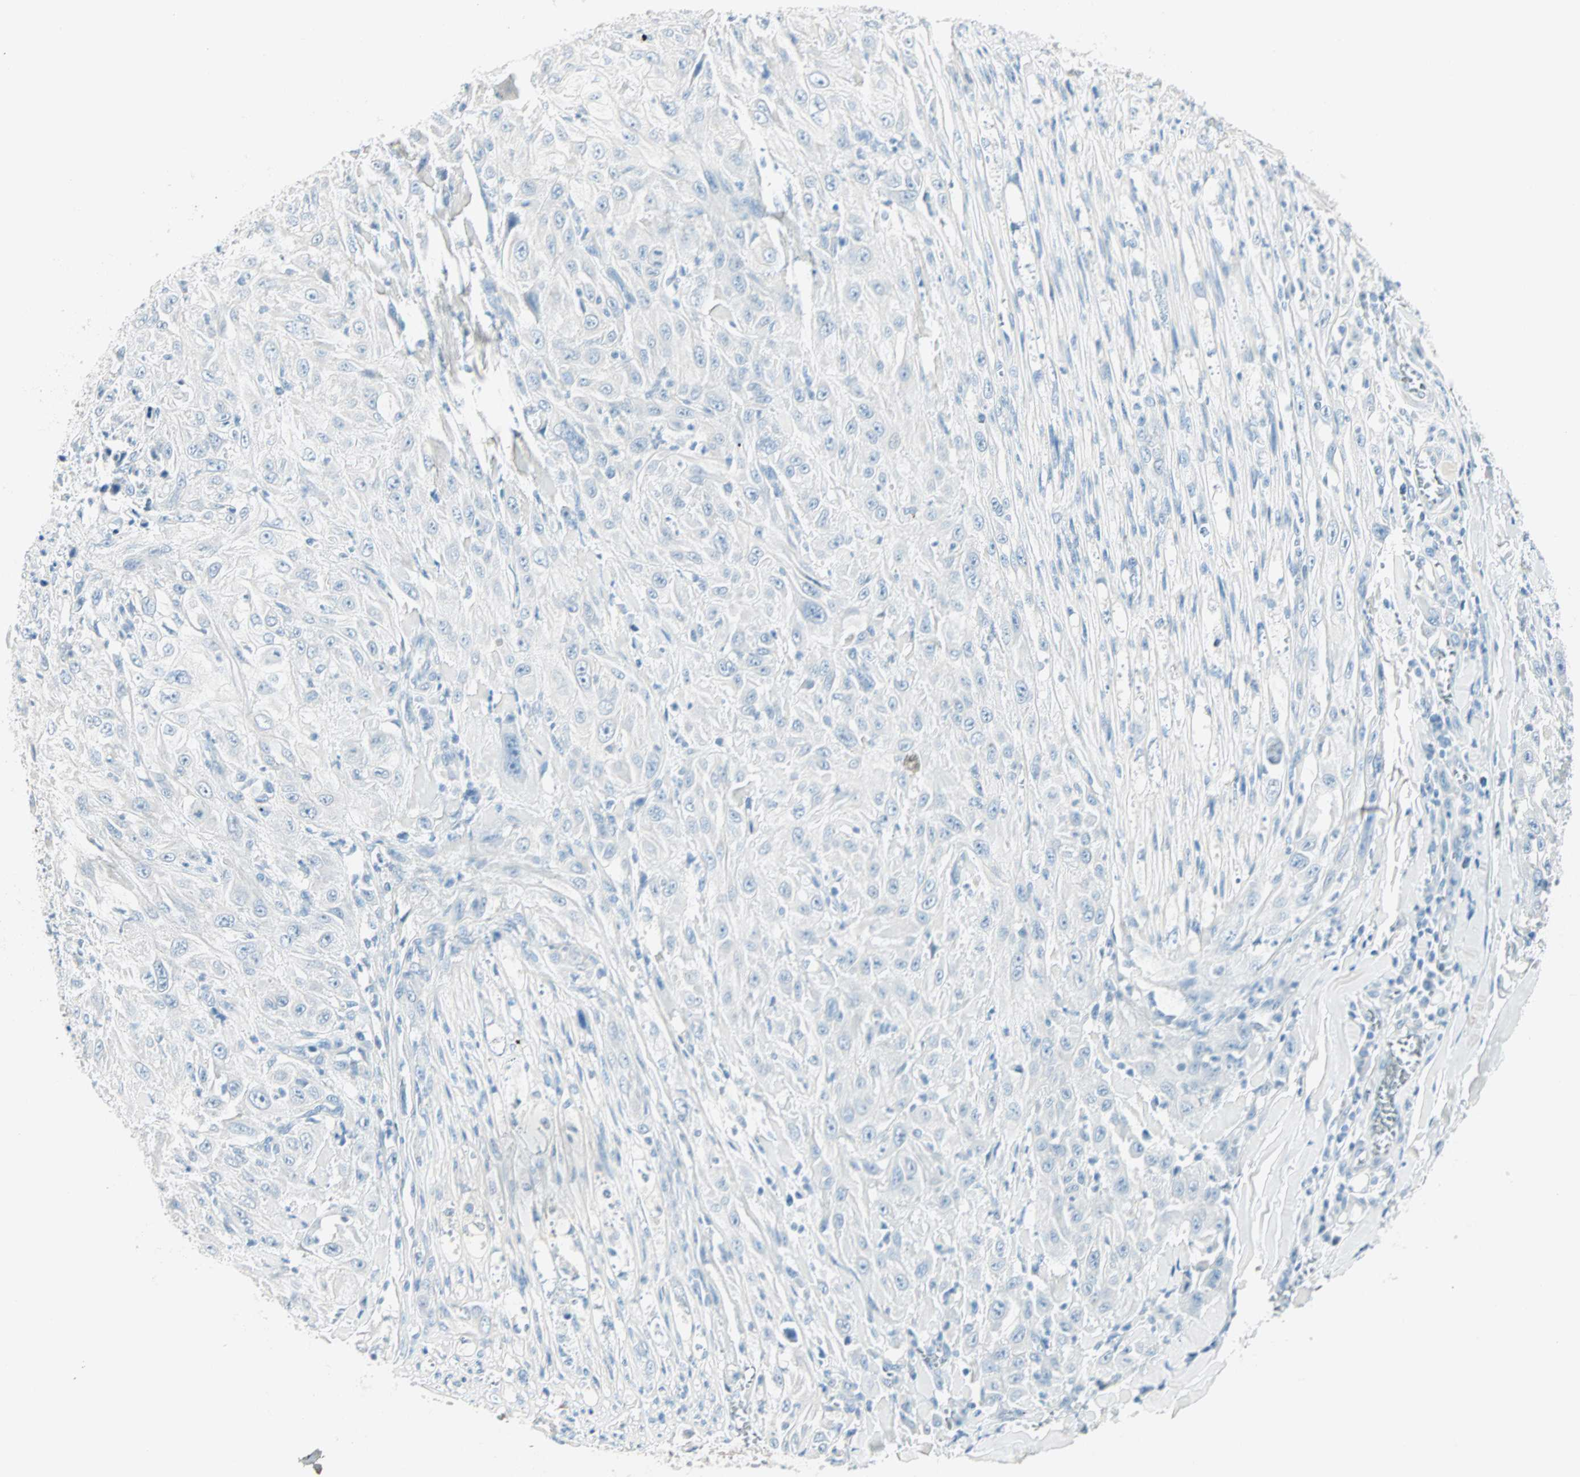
{"staining": {"intensity": "negative", "quantity": "none", "location": "none"}, "tissue": "skin cancer", "cell_type": "Tumor cells", "image_type": "cancer", "snomed": [{"axis": "morphology", "description": "Squamous cell carcinoma, NOS"}, {"axis": "morphology", "description": "Squamous cell carcinoma, metastatic, NOS"}, {"axis": "topography", "description": "Skin"}, {"axis": "topography", "description": "Lymph node"}], "caption": "An image of skin cancer (squamous cell carcinoma) stained for a protein exhibits no brown staining in tumor cells. (DAB immunohistochemistry, high magnification).", "gene": "SULT1C2", "patient": {"sex": "male", "age": 75}}